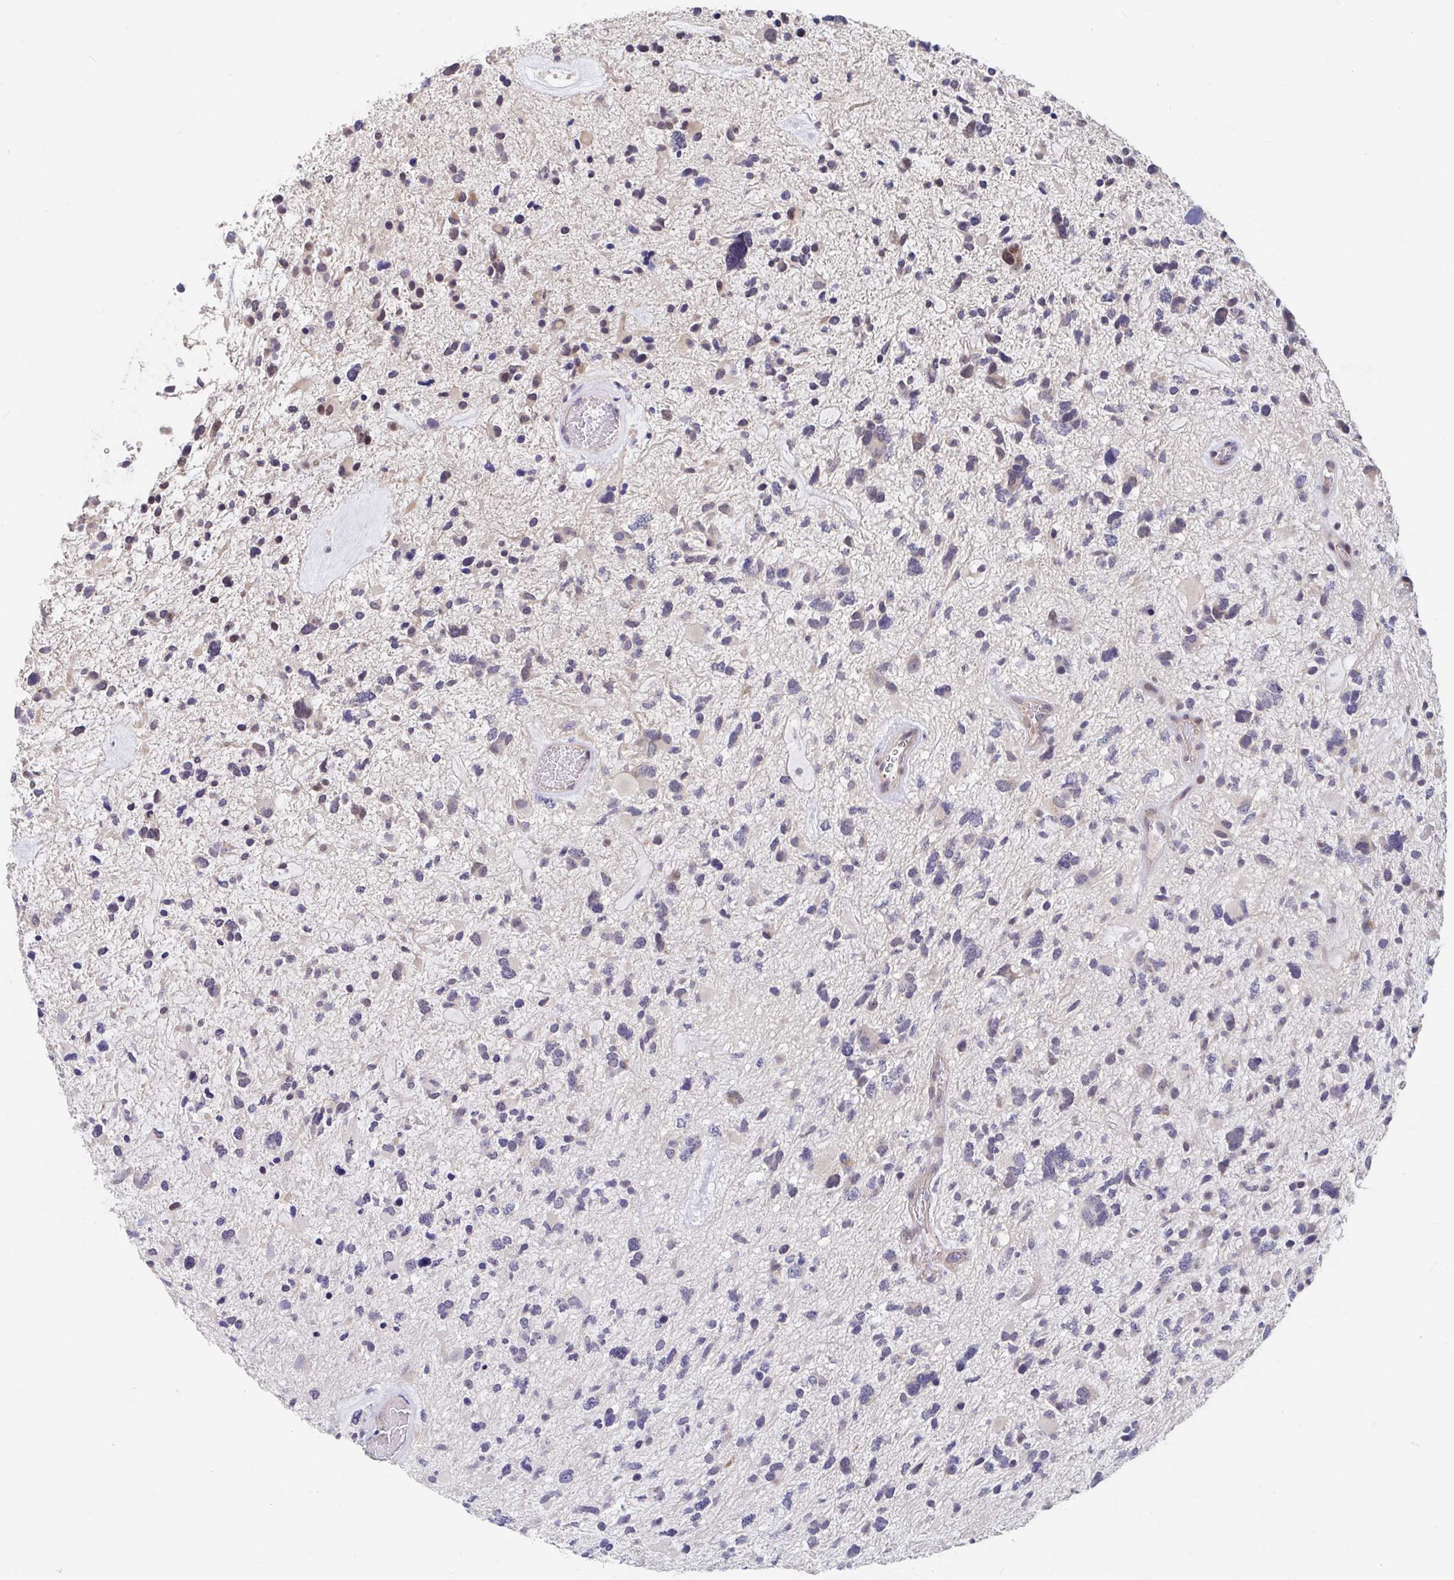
{"staining": {"intensity": "negative", "quantity": "none", "location": "none"}, "tissue": "glioma", "cell_type": "Tumor cells", "image_type": "cancer", "snomed": [{"axis": "morphology", "description": "Glioma, malignant, High grade"}, {"axis": "topography", "description": "Brain"}], "caption": "Immunohistochemical staining of human glioma displays no significant staining in tumor cells.", "gene": "FAM156B", "patient": {"sex": "female", "age": 11}}